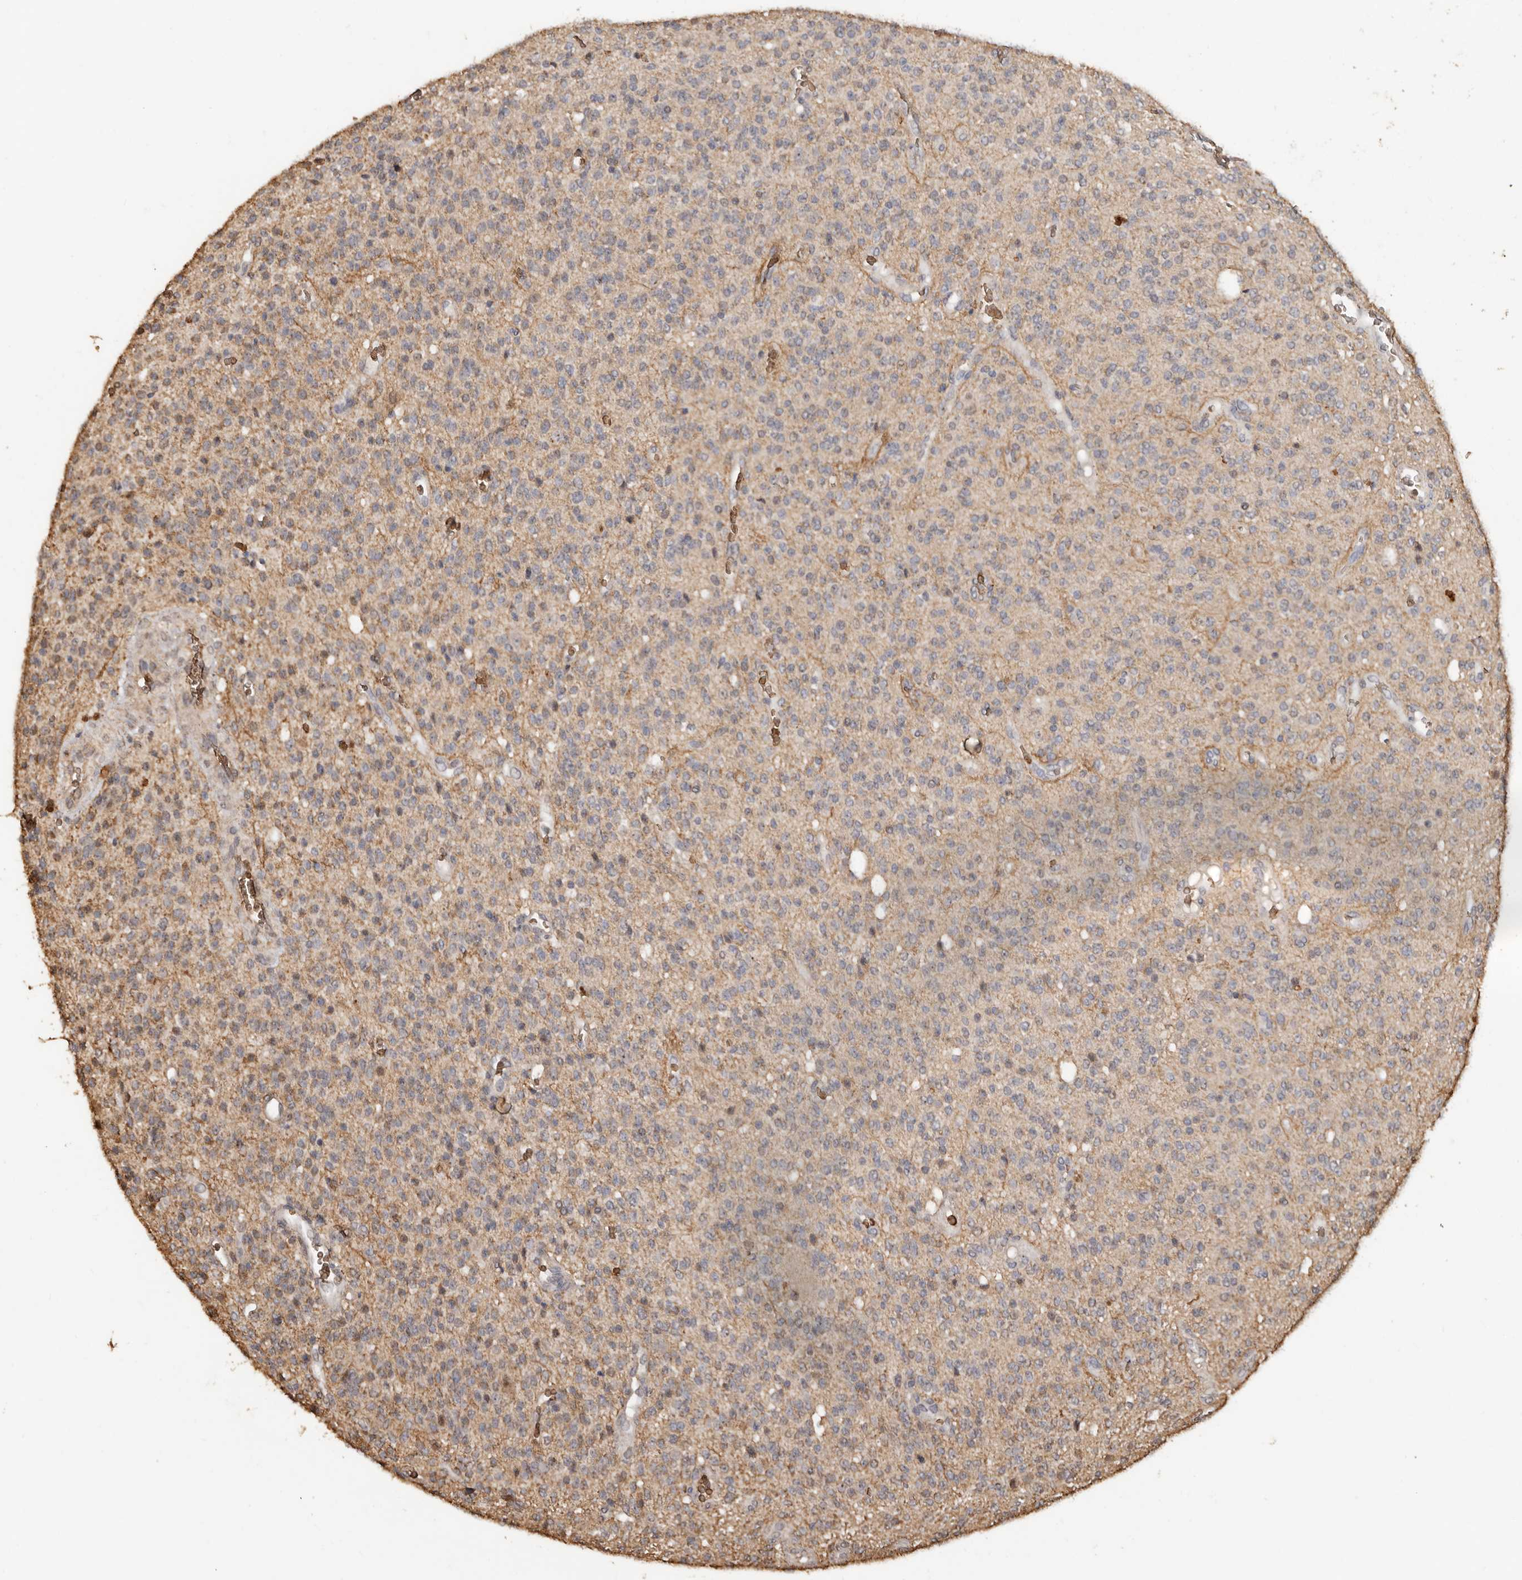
{"staining": {"intensity": "weak", "quantity": "25%-75%", "location": "cytoplasmic/membranous"}, "tissue": "glioma", "cell_type": "Tumor cells", "image_type": "cancer", "snomed": [{"axis": "morphology", "description": "Glioma, malignant, High grade"}, {"axis": "topography", "description": "Brain"}], "caption": "Immunohistochemical staining of human malignant glioma (high-grade) demonstrates low levels of weak cytoplasmic/membranous staining in approximately 25%-75% of tumor cells.", "gene": "GRAMD2A", "patient": {"sex": "male", "age": 34}}